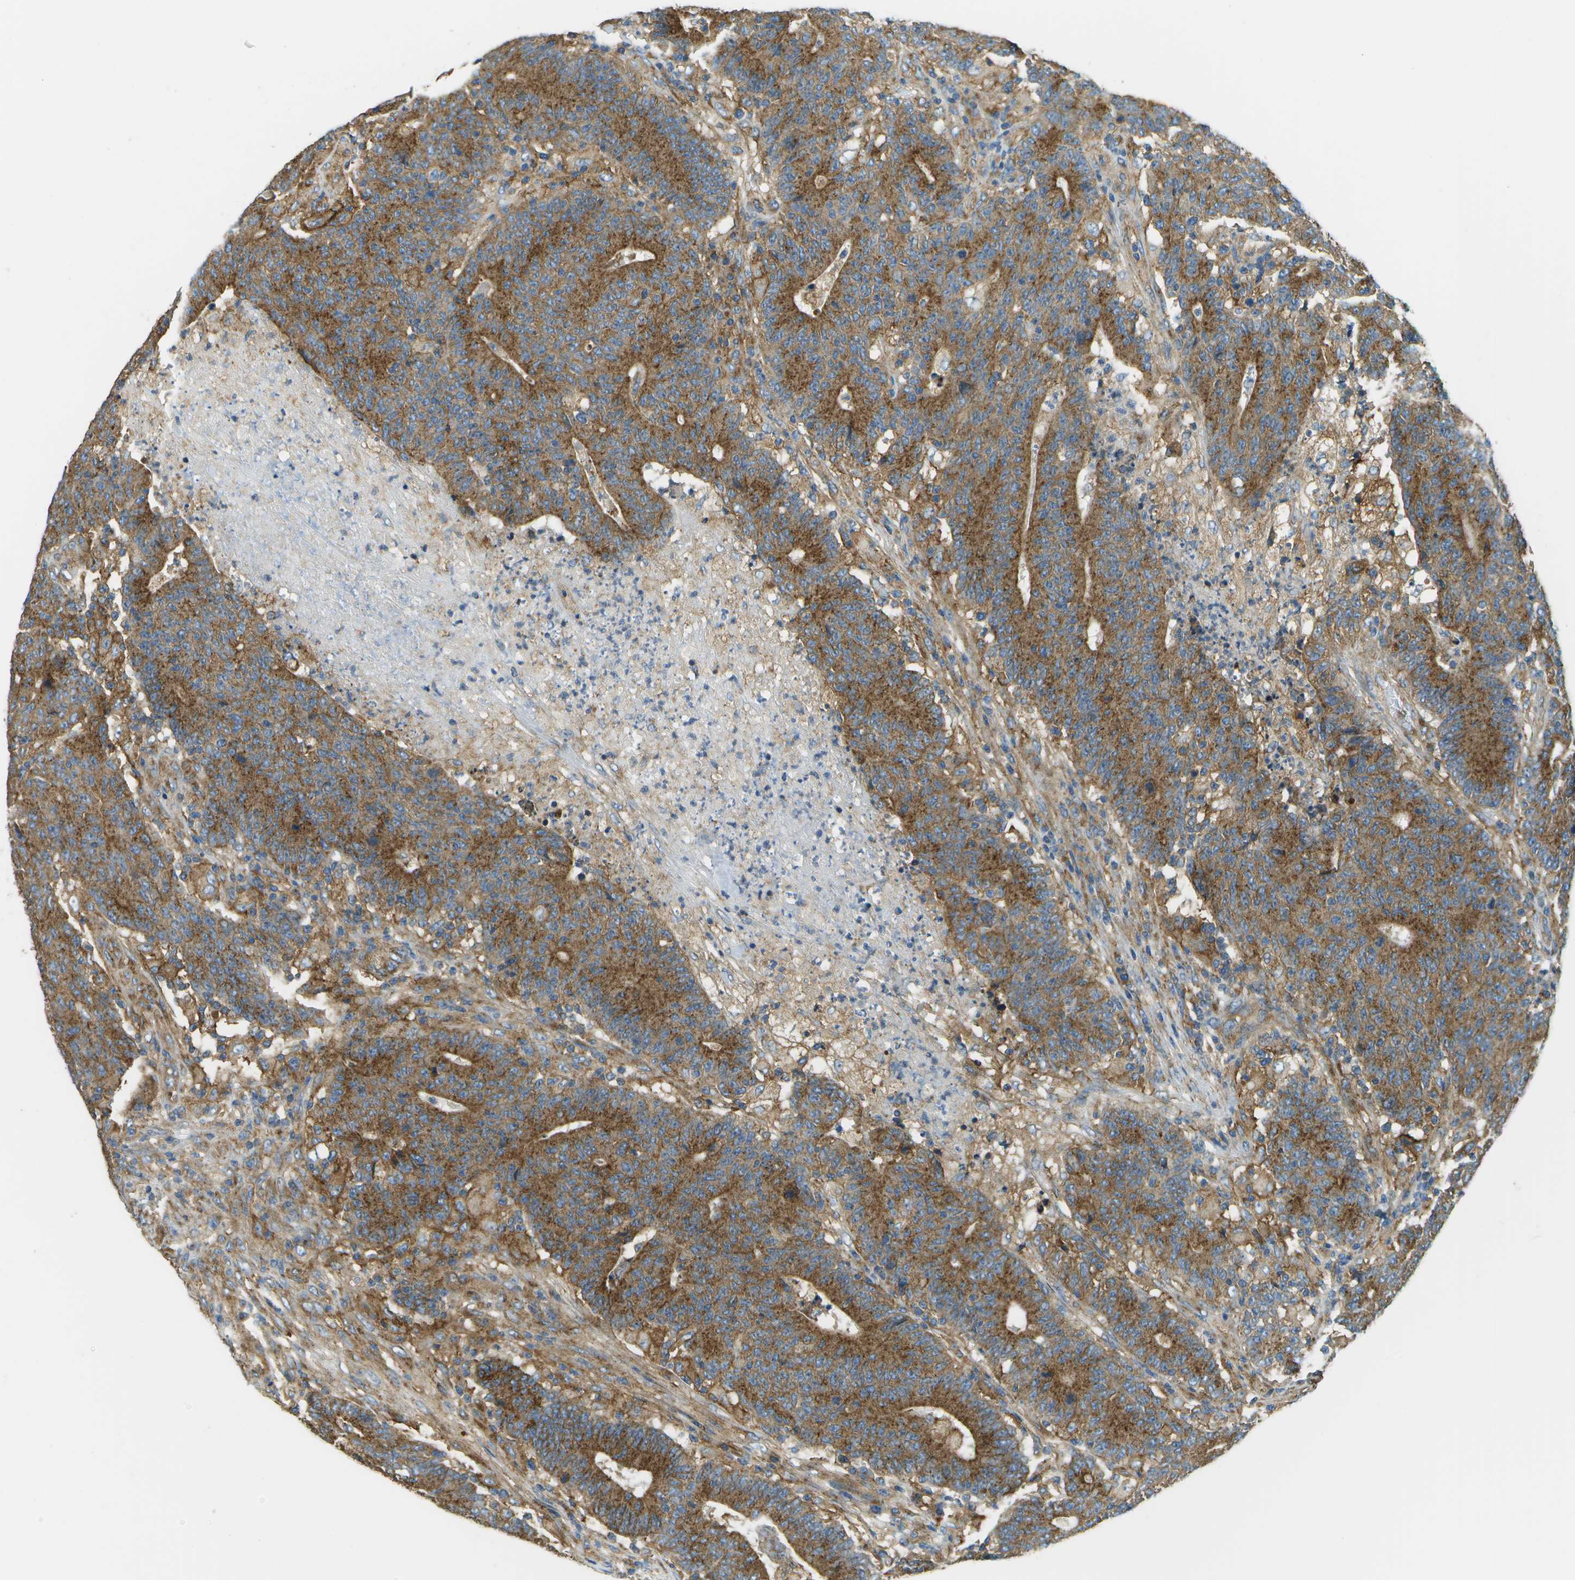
{"staining": {"intensity": "moderate", "quantity": ">75%", "location": "cytoplasmic/membranous"}, "tissue": "colorectal cancer", "cell_type": "Tumor cells", "image_type": "cancer", "snomed": [{"axis": "morphology", "description": "Normal tissue, NOS"}, {"axis": "morphology", "description": "Adenocarcinoma, NOS"}, {"axis": "topography", "description": "Colon"}], "caption": "This is an image of IHC staining of adenocarcinoma (colorectal), which shows moderate positivity in the cytoplasmic/membranous of tumor cells.", "gene": "CLTC", "patient": {"sex": "female", "age": 75}}